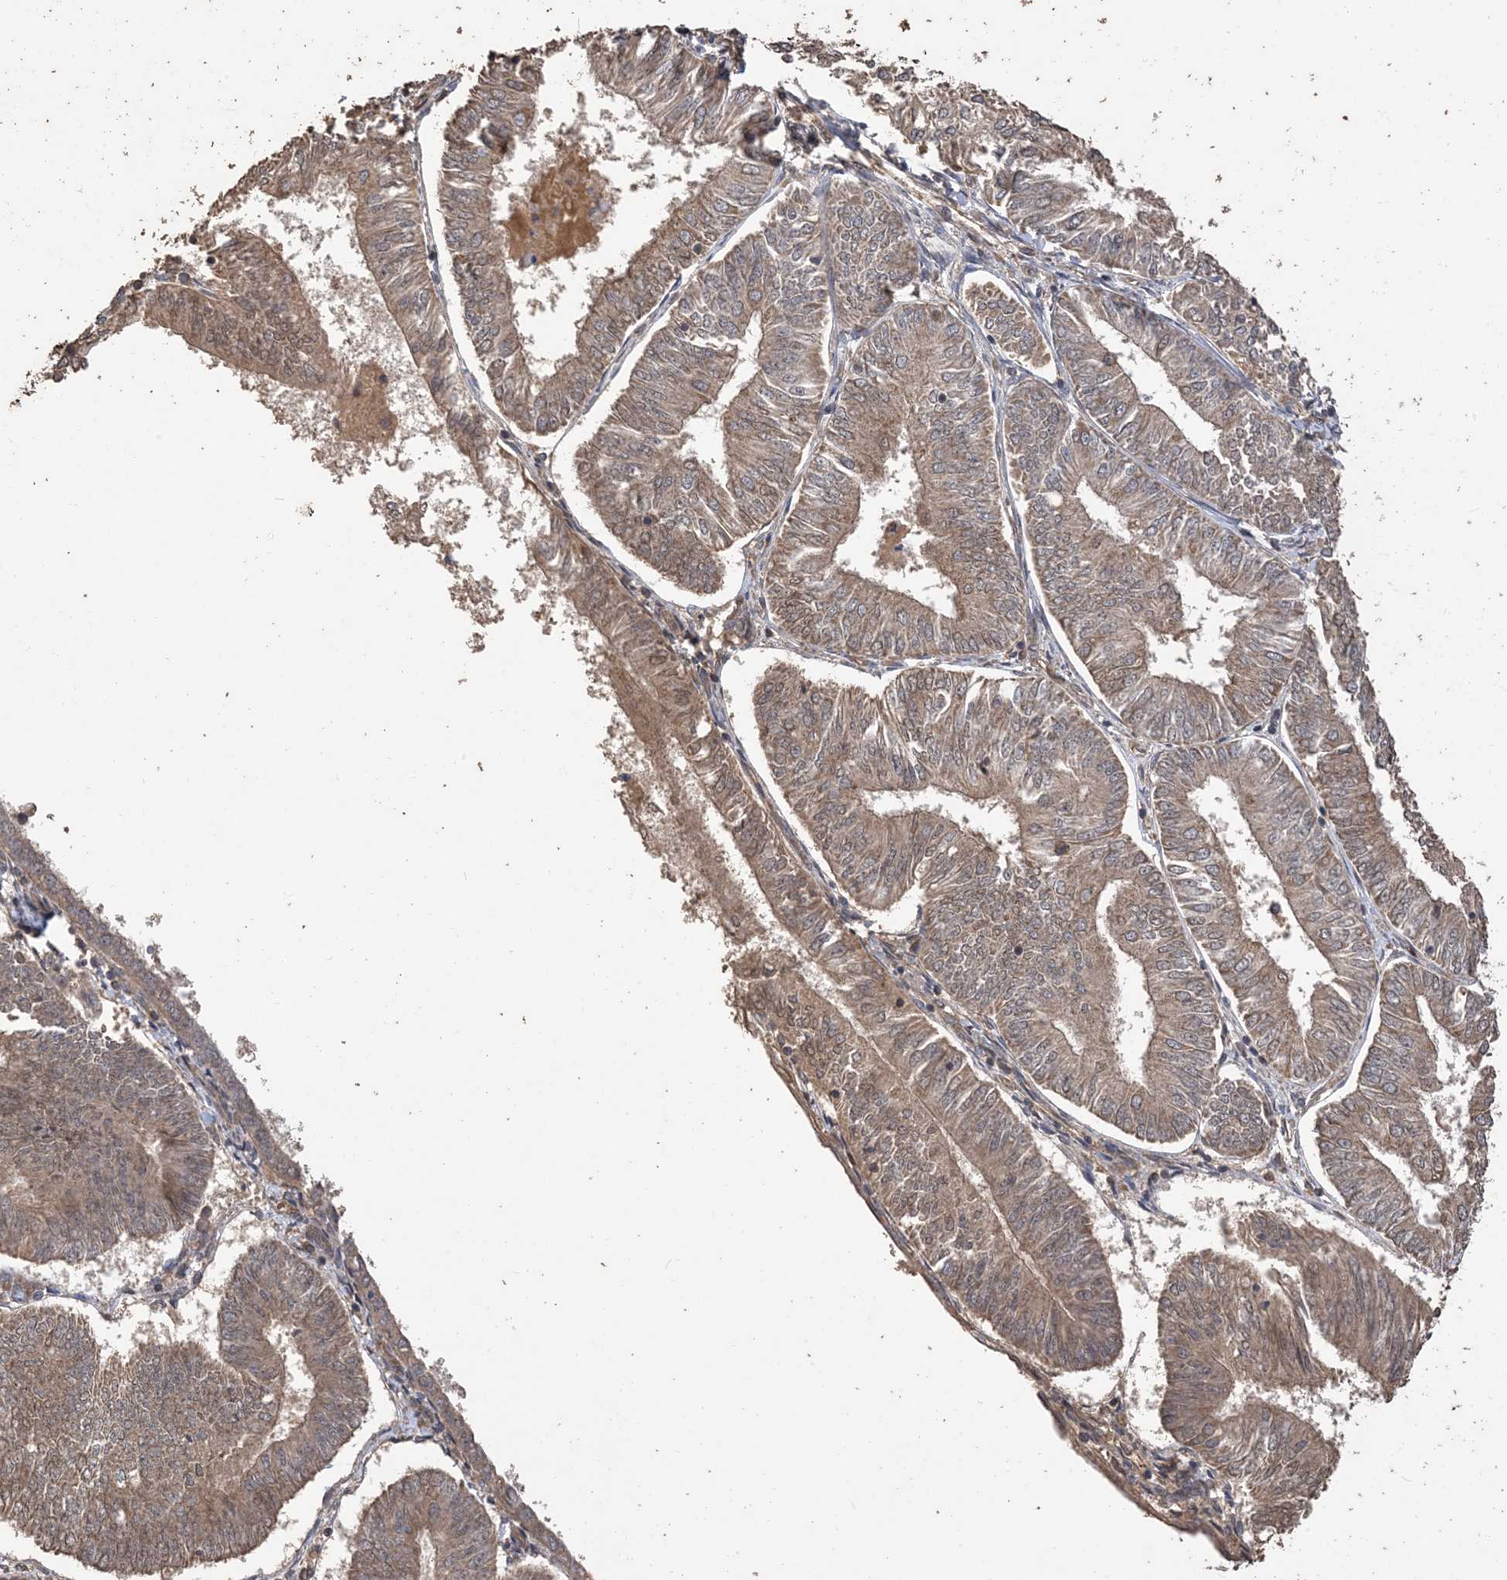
{"staining": {"intensity": "moderate", "quantity": ">75%", "location": "cytoplasmic/membranous"}, "tissue": "endometrial cancer", "cell_type": "Tumor cells", "image_type": "cancer", "snomed": [{"axis": "morphology", "description": "Adenocarcinoma, NOS"}, {"axis": "topography", "description": "Endometrium"}], "caption": "Human adenocarcinoma (endometrial) stained for a protein (brown) shows moderate cytoplasmic/membranous positive staining in approximately >75% of tumor cells.", "gene": "ZKSCAN5", "patient": {"sex": "female", "age": 58}}